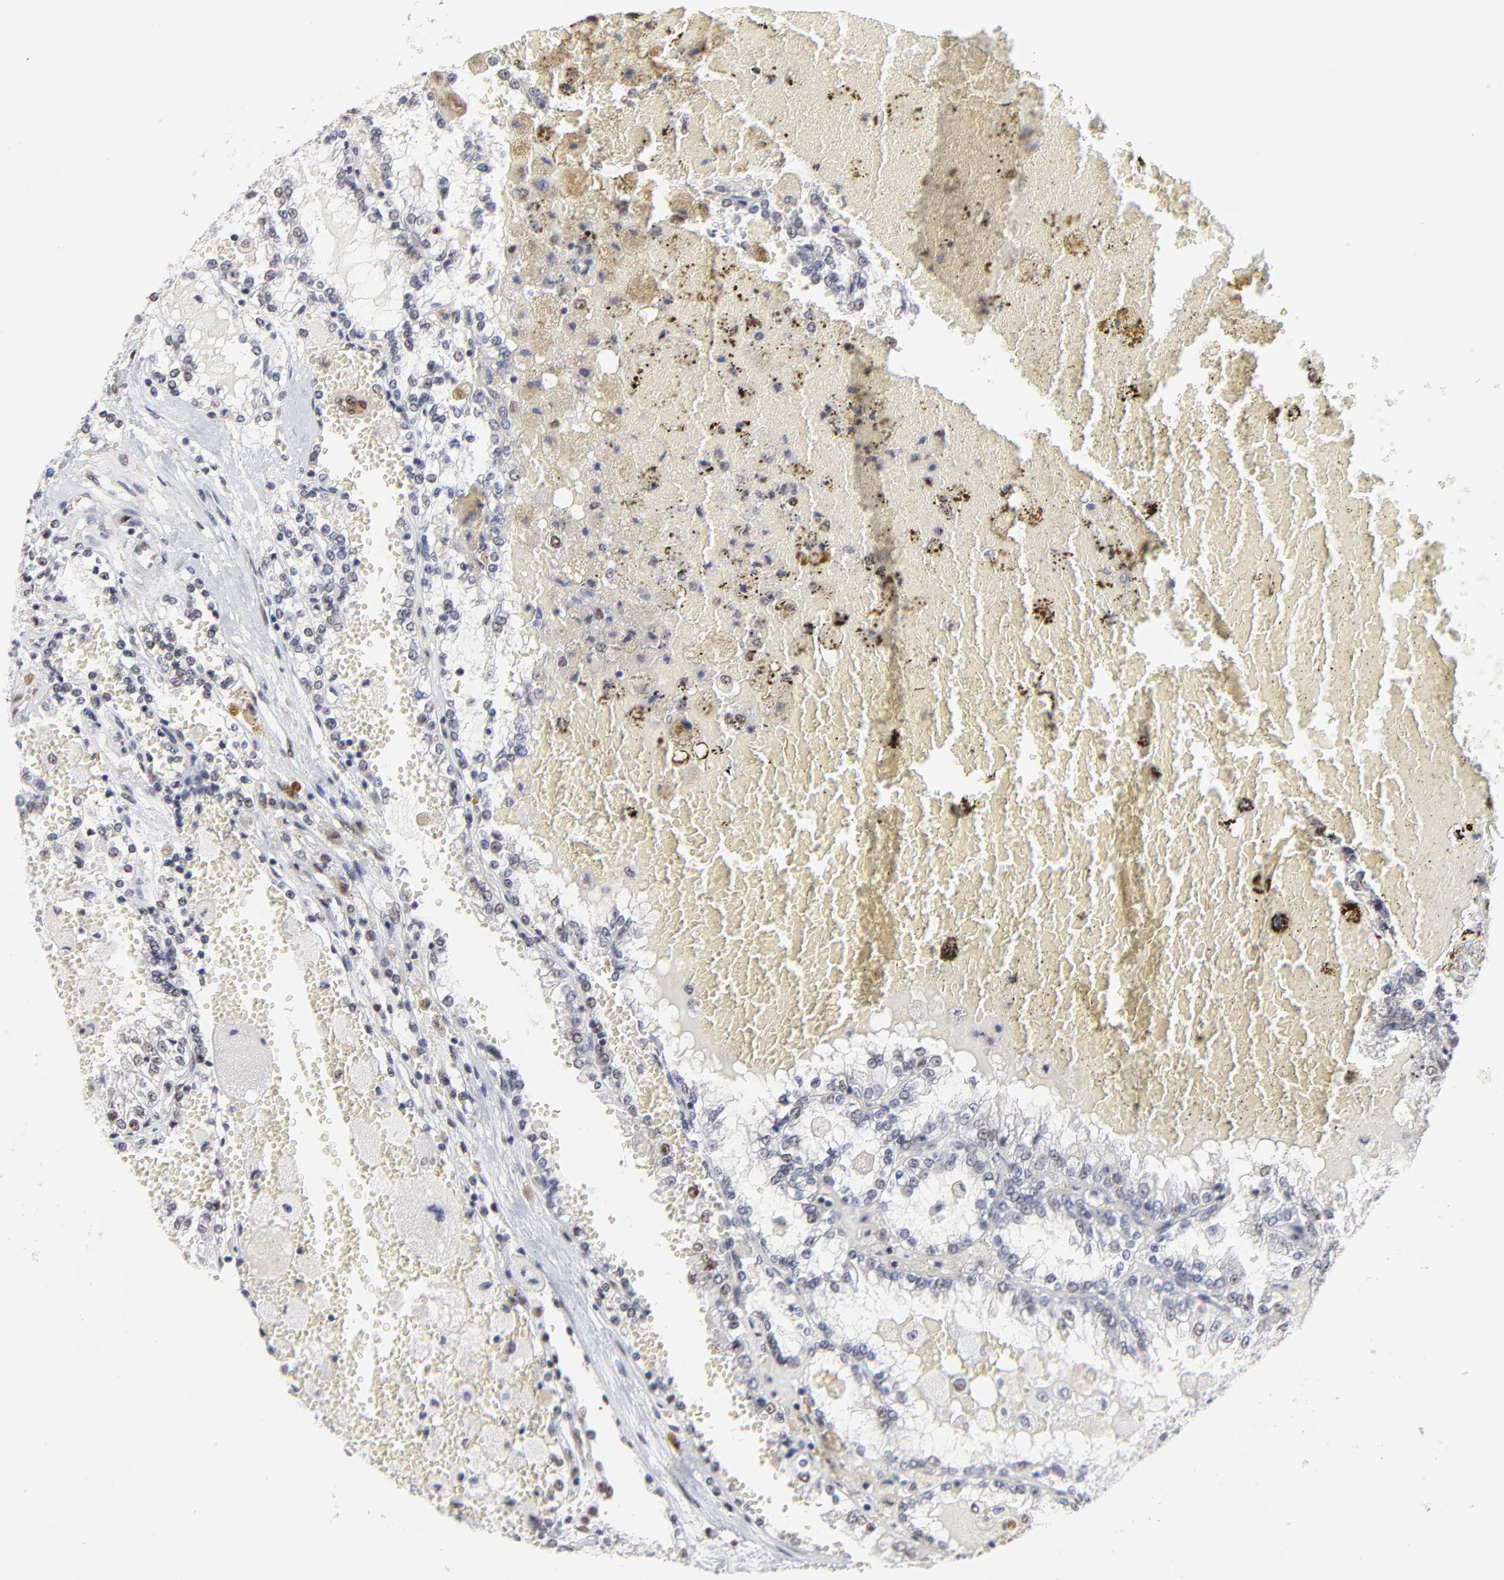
{"staining": {"intensity": "weak", "quantity": "<25%", "location": "nuclear"}, "tissue": "renal cancer", "cell_type": "Tumor cells", "image_type": "cancer", "snomed": [{"axis": "morphology", "description": "Adenocarcinoma, NOS"}, {"axis": "topography", "description": "Kidney"}], "caption": "High power microscopy micrograph of an IHC image of renal cancer, revealing no significant expression in tumor cells.", "gene": "OGFOD1", "patient": {"sex": "female", "age": 56}}